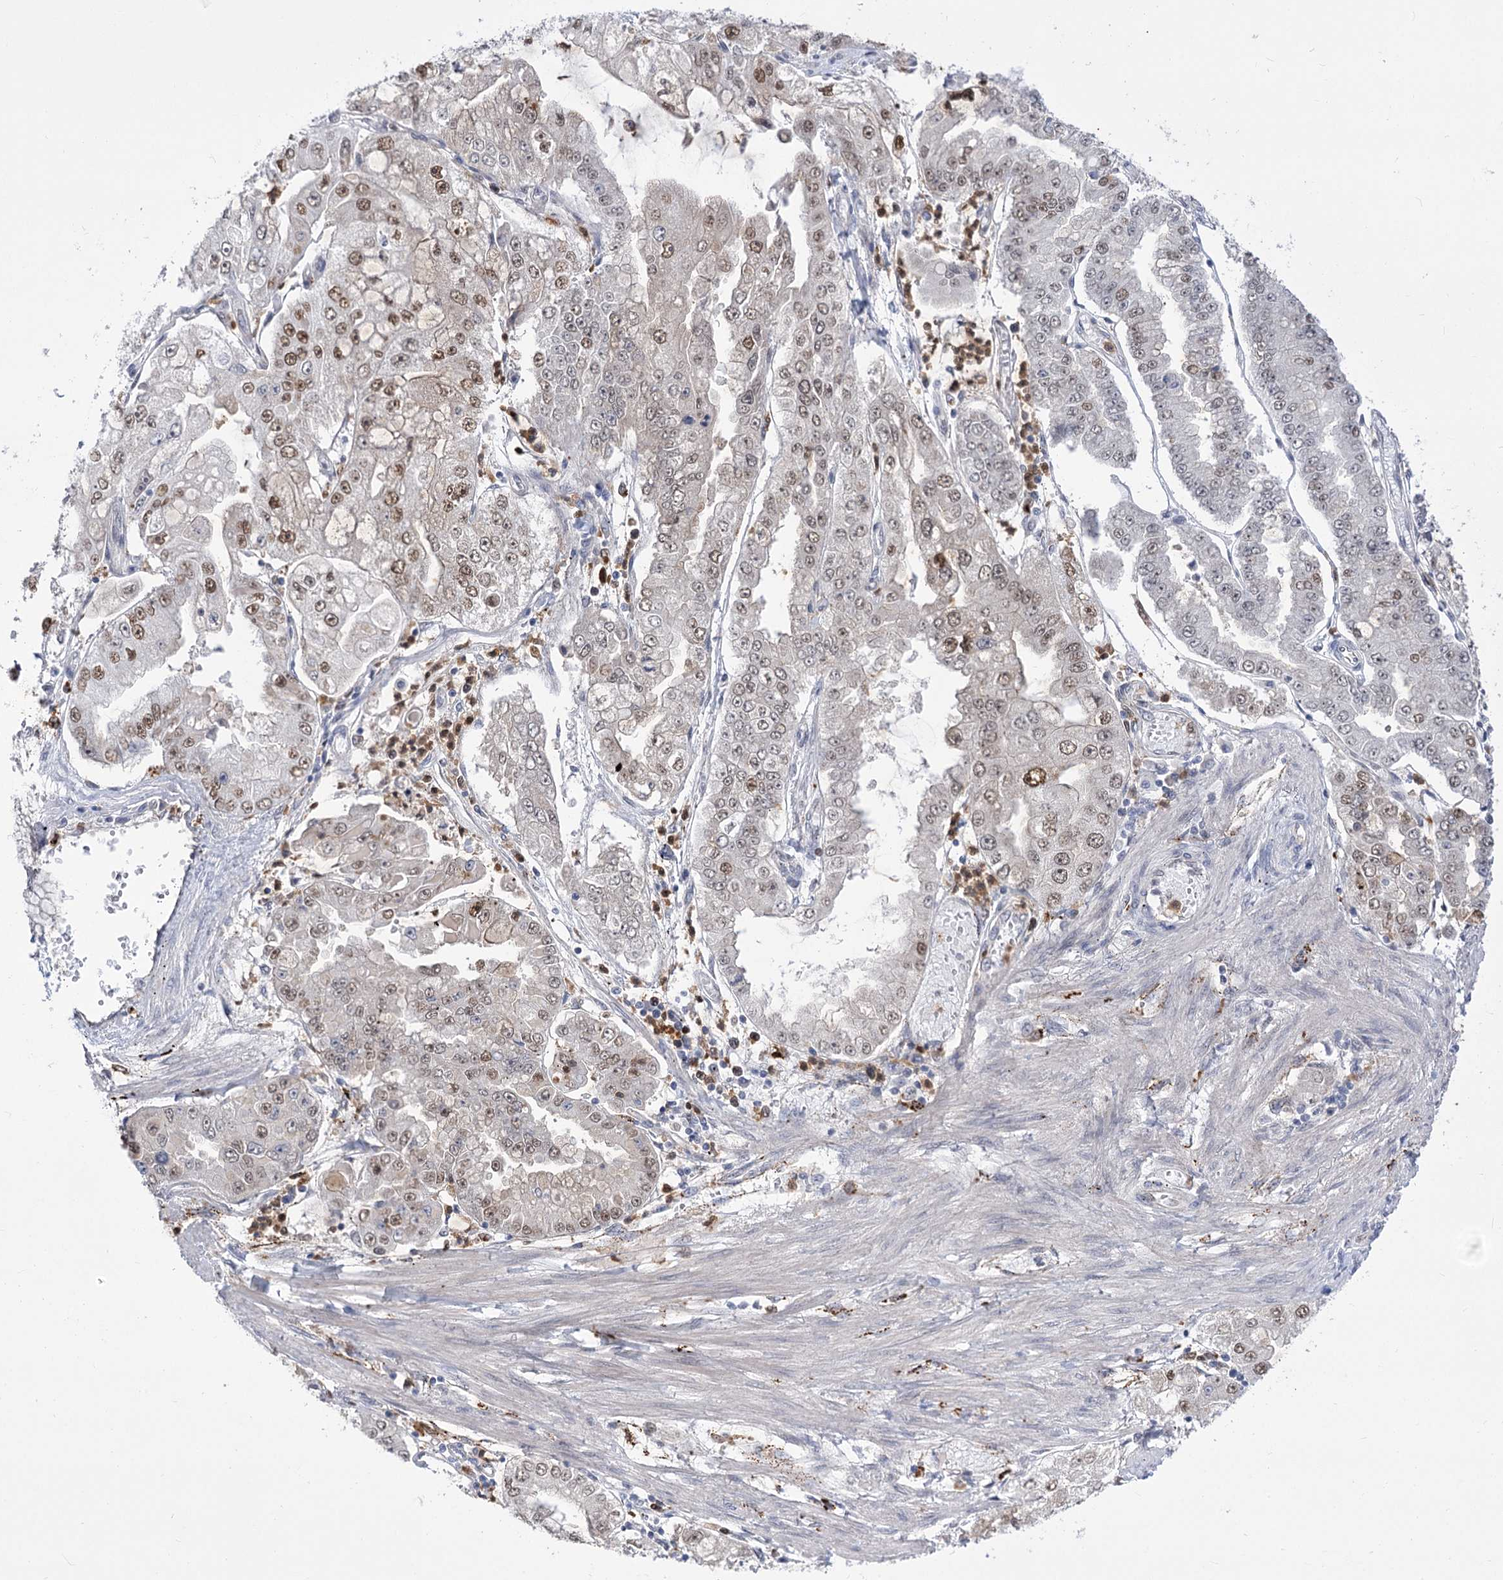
{"staining": {"intensity": "moderate", "quantity": "25%-75%", "location": "nuclear"}, "tissue": "stomach cancer", "cell_type": "Tumor cells", "image_type": "cancer", "snomed": [{"axis": "morphology", "description": "Adenocarcinoma, NOS"}, {"axis": "topography", "description": "Stomach"}], "caption": "Tumor cells demonstrate medium levels of moderate nuclear positivity in approximately 25%-75% of cells in stomach adenocarcinoma.", "gene": "SIAE", "patient": {"sex": "male", "age": 76}}